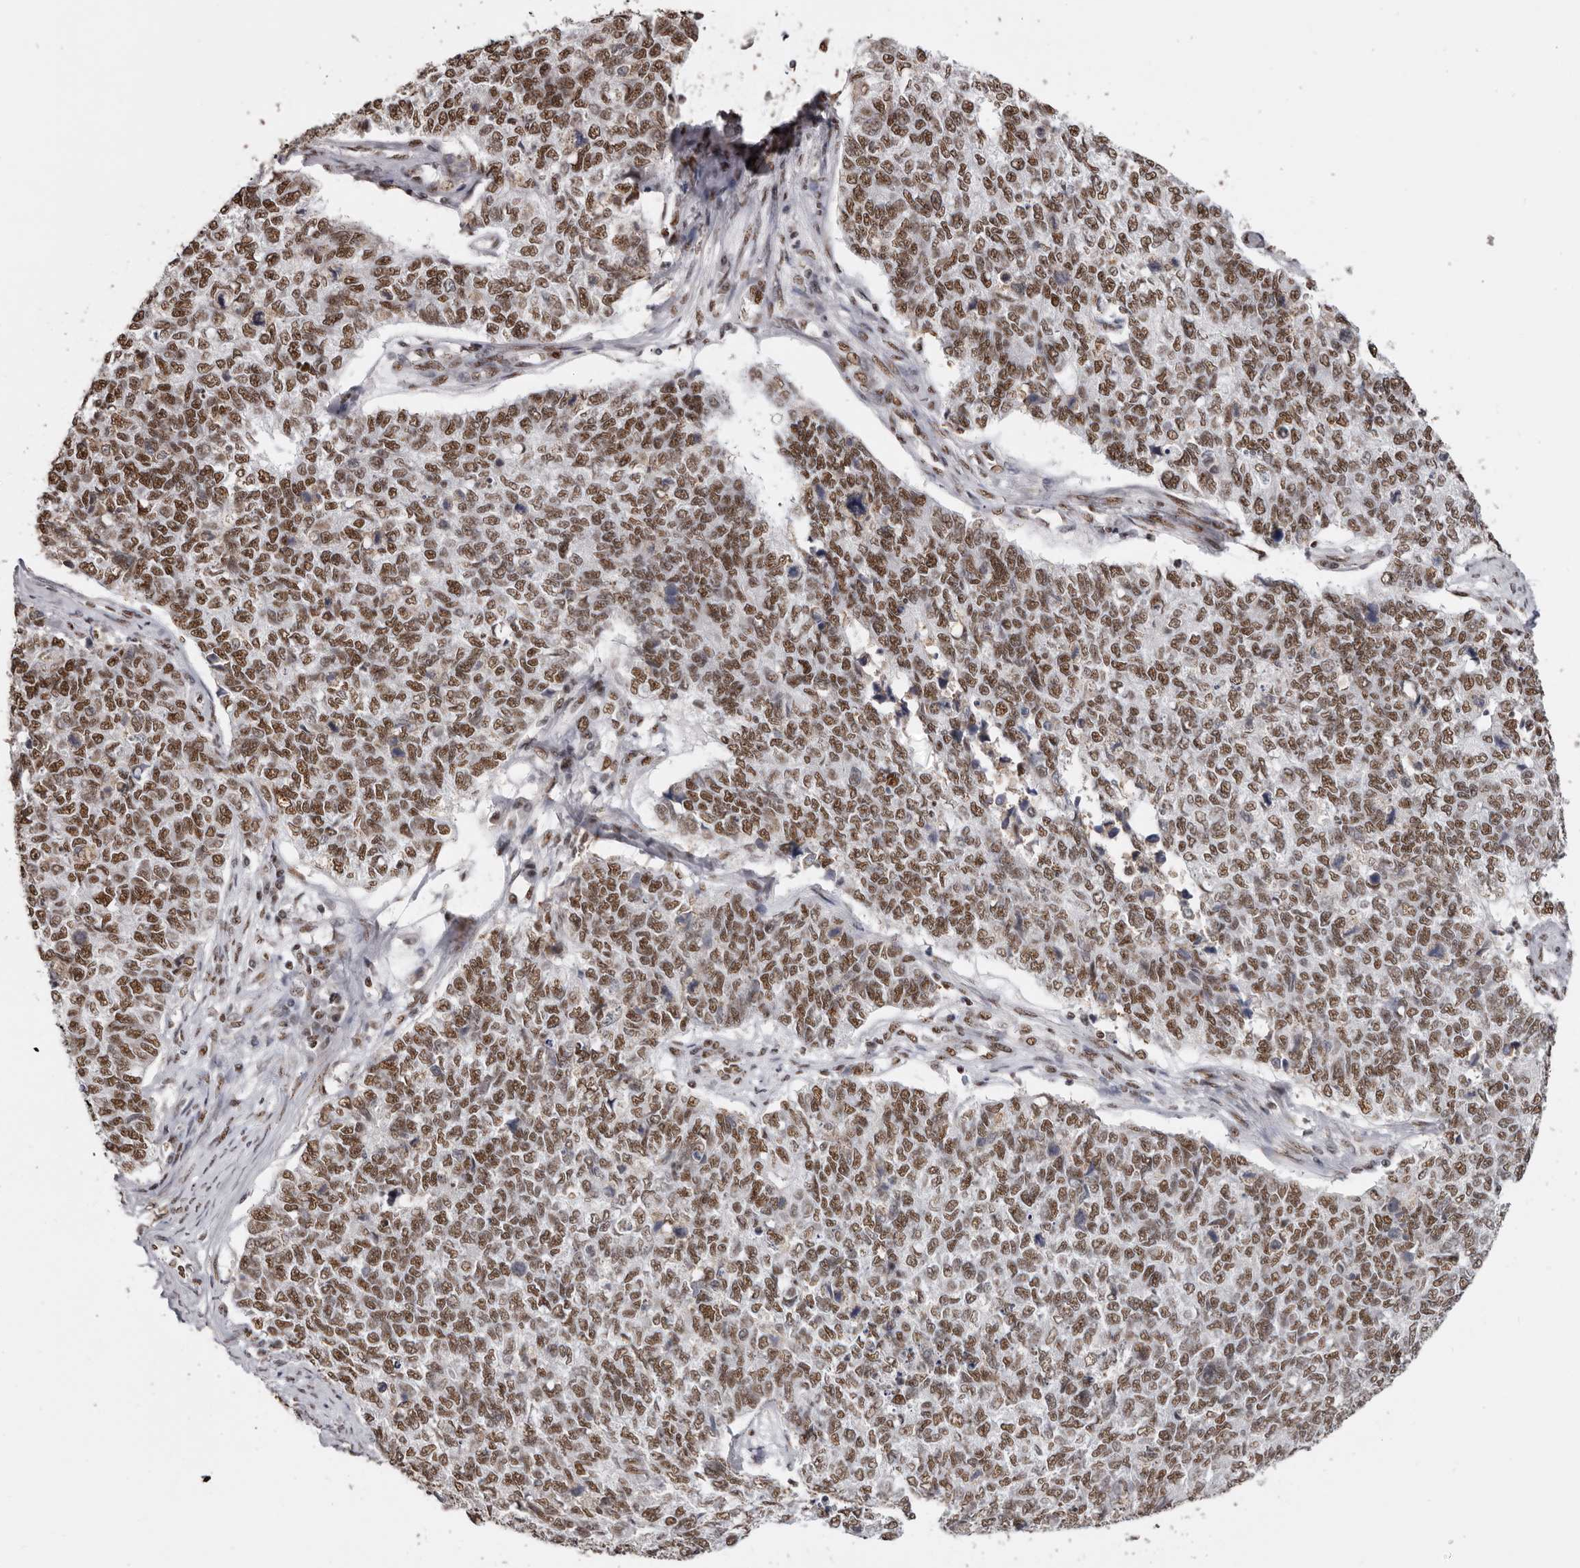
{"staining": {"intensity": "moderate", "quantity": ">75%", "location": "nuclear"}, "tissue": "cervical cancer", "cell_type": "Tumor cells", "image_type": "cancer", "snomed": [{"axis": "morphology", "description": "Squamous cell carcinoma, NOS"}, {"axis": "topography", "description": "Cervix"}], "caption": "Squamous cell carcinoma (cervical) was stained to show a protein in brown. There is medium levels of moderate nuclear expression in approximately >75% of tumor cells. (DAB (3,3'-diaminobenzidine) = brown stain, brightfield microscopy at high magnification).", "gene": "SCAF4", "patient": {"sex": "female", "age": 63}}